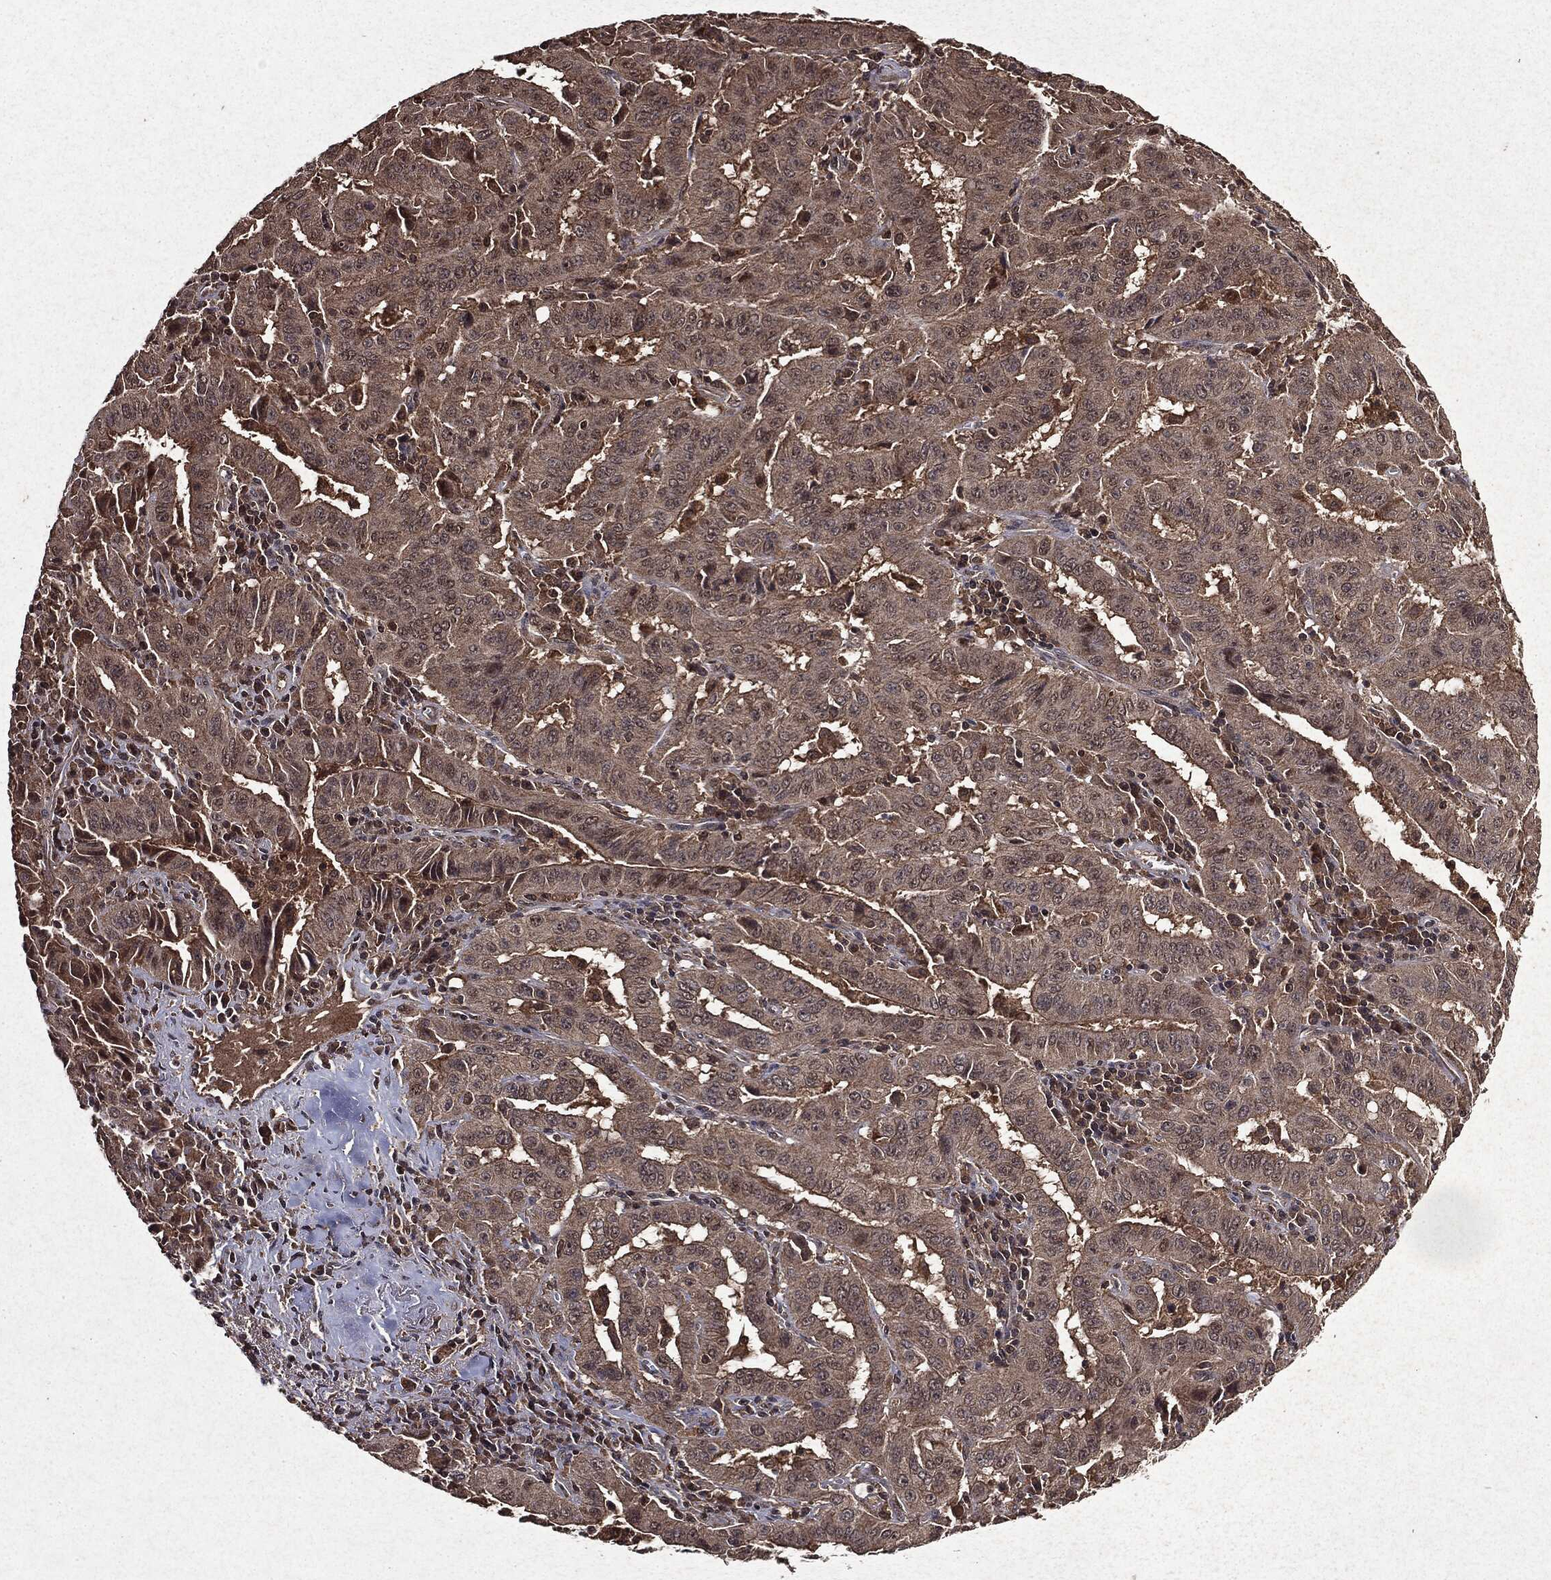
{"staining": {"intensity": "weak", "quantity": "25%-75%", "location": "cytoplasmic/membranous"}, "tissue": "pancreatic cancer", "cell_type": "Tumor cells", "image_type": "cancer", "snomed": [{"axis": "morphology", "description": "Adenocarcinoma, NOS"}, {"axis": "topography", "description": "Pancreas"}], "caption": "Protein staining of adenocarcinoma (pancreatic) tissue reveals weak cytoplasmic/membranous positivity in about 25%-75% of tumor cells.", "gene": "MTOR", "patient": {"sex": "male", "age": 63}}